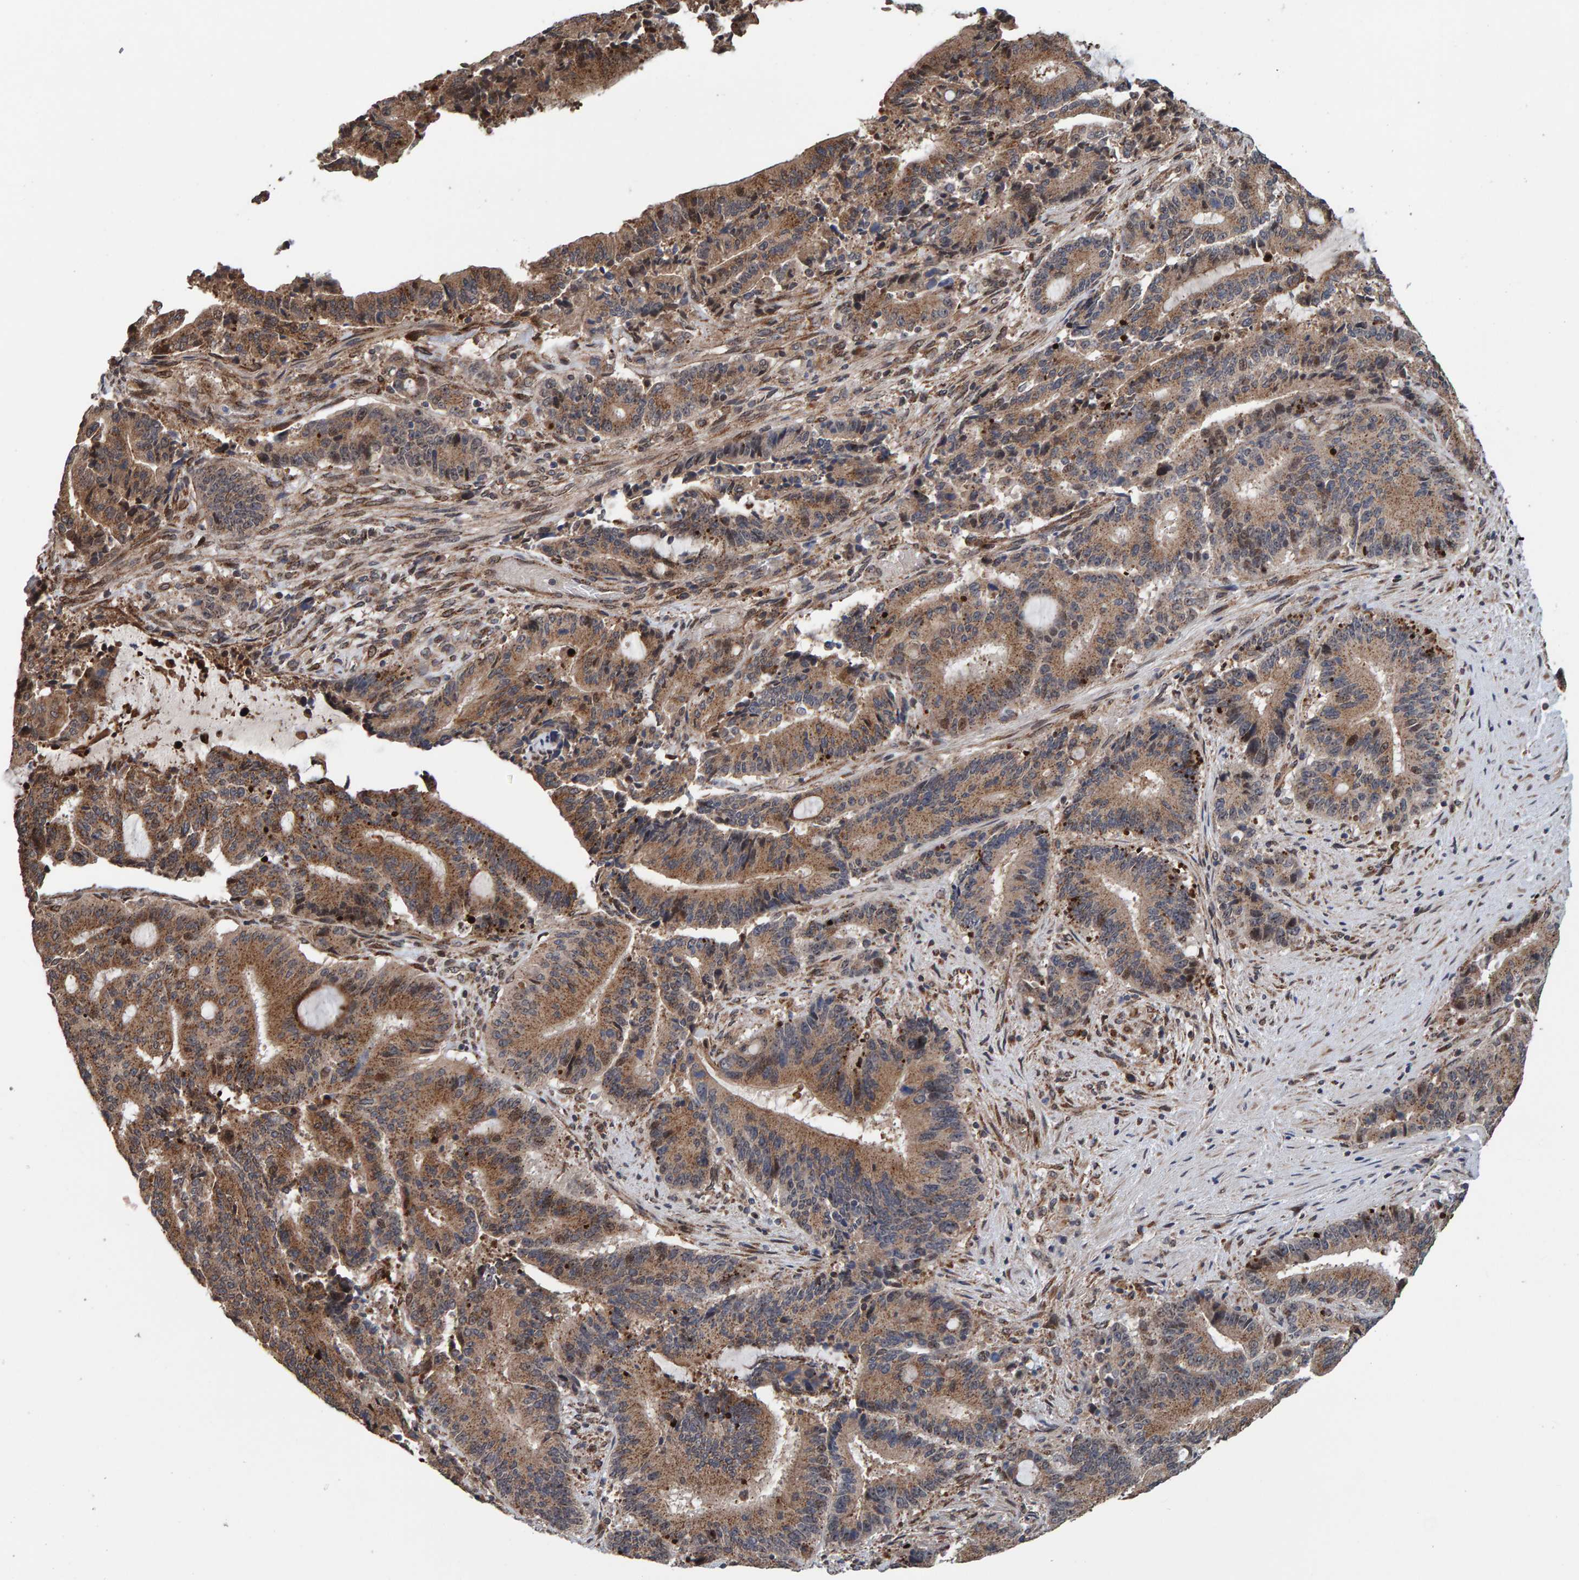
{"staining": {"intensity": "moderate", "quantity": ">75%", "location": "cytoplasmic/membranous"}, "tissue": "liver cancer", "cell_type": "Tumor cells", "image_type": "cancer", "snomed": [{"axis": "morphology", "description": "Normal tissue, NOS"}, {"axis": "morphology", "description": "Cholangiocarcinoma"}, {"axis": "topography", "description": "Liver"}, {"axis": "topography", "description": "Peripheral nerve tissue"}], "caption": "The immunohistochemical stain highlights moderate cytoplasmic/membranous staining in tumor cells of liver cholangiocarcinoma tissue. Immunohistochemistry (ihc) stains the protein of interest in brown and the nuclei are stained blue.", "gene": "CCDC25", "patient": {"sex": "female", "age": 73}}